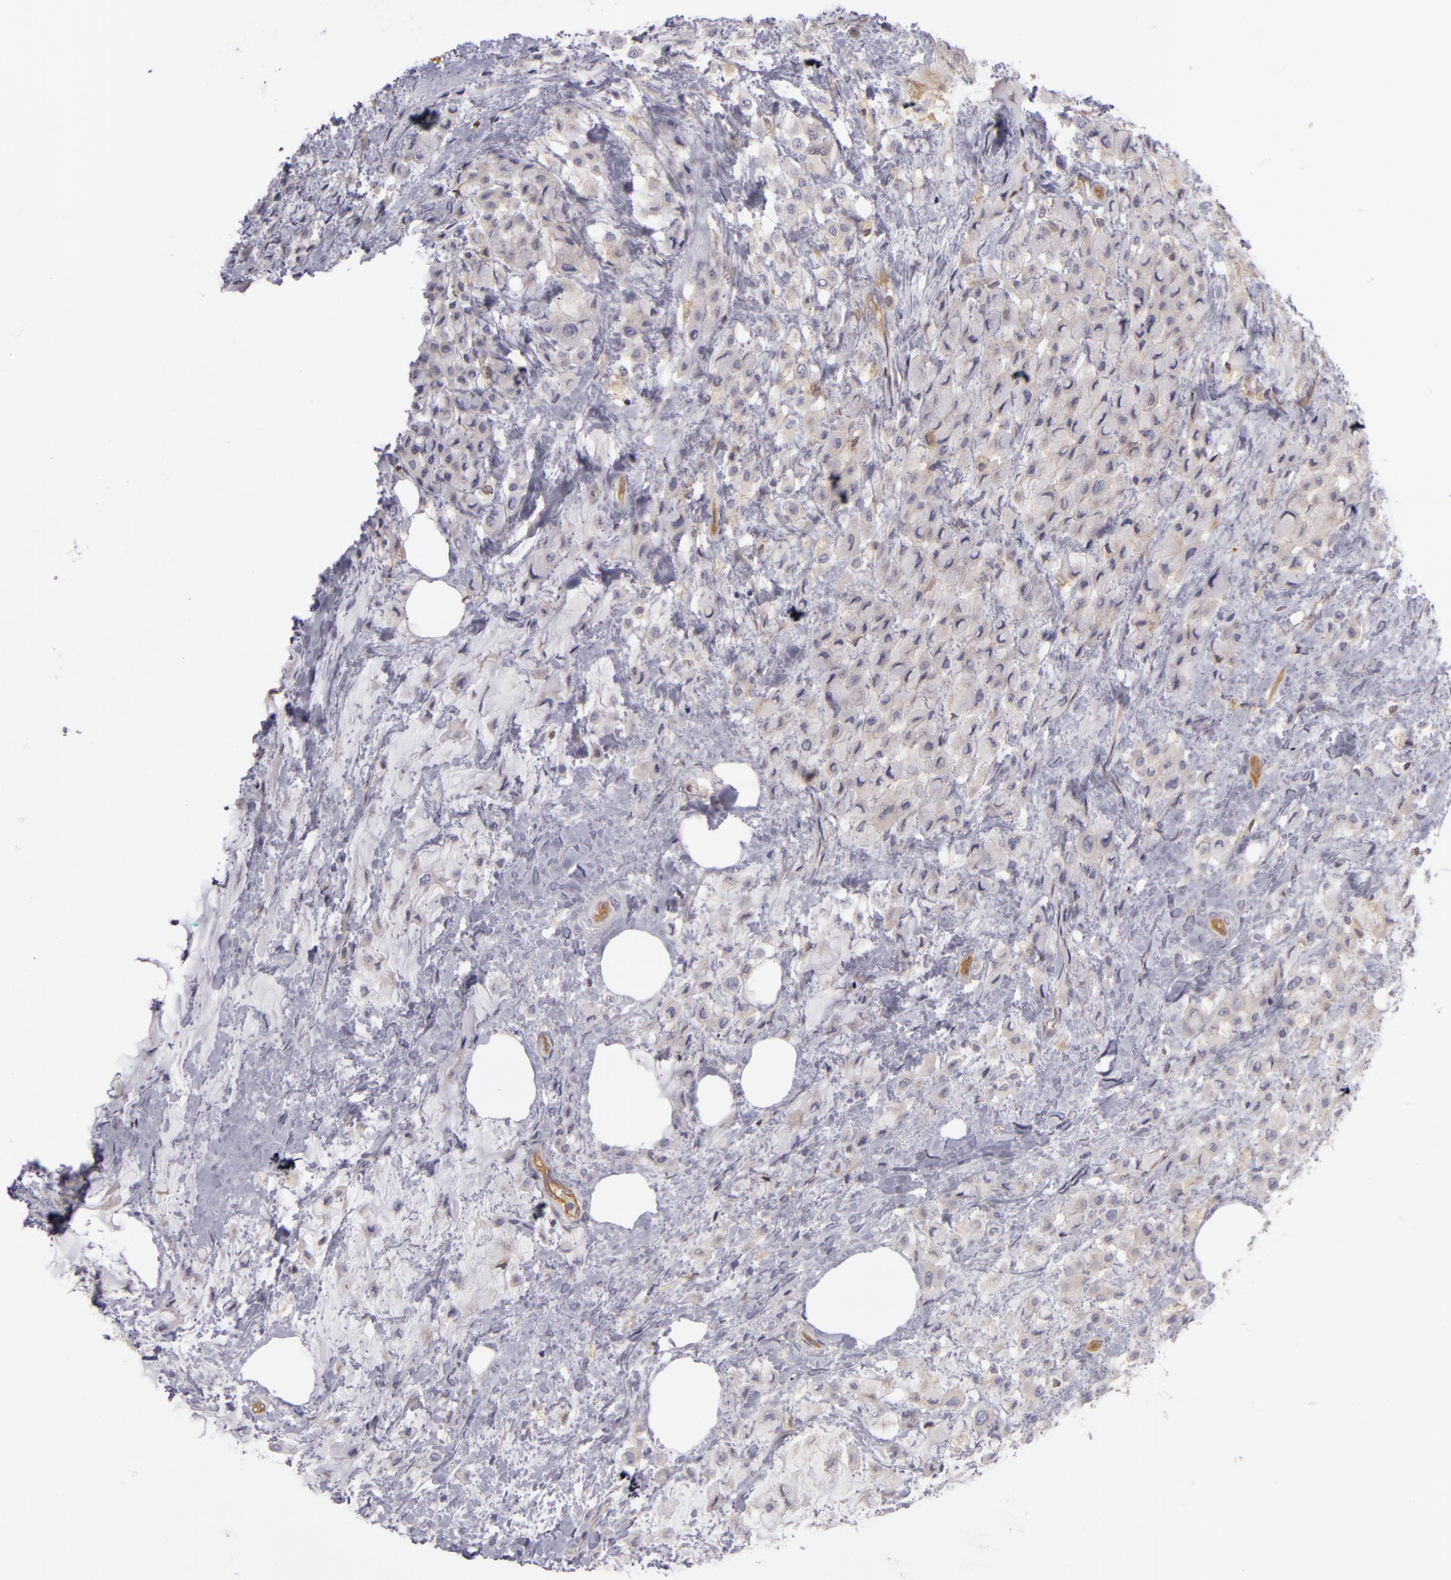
{"staining": {"intensity": "negative", "quantity": "none", "location": "none"}, "tissue": "breast cancer", "cell_type": "Tumor cells", "image_type": "cancer", "snomed": [{"axis": "morphology", "description": "Lobular carcinoma"}, {"axis": "topography", "description": "Breast"}], "caption": "Immunohistochemistry of human lobular carcinoma (breast) exhibits no expression in tumor cells.", "gene": "ZNF229", "patient": {"sex": "female", "age": 85}}